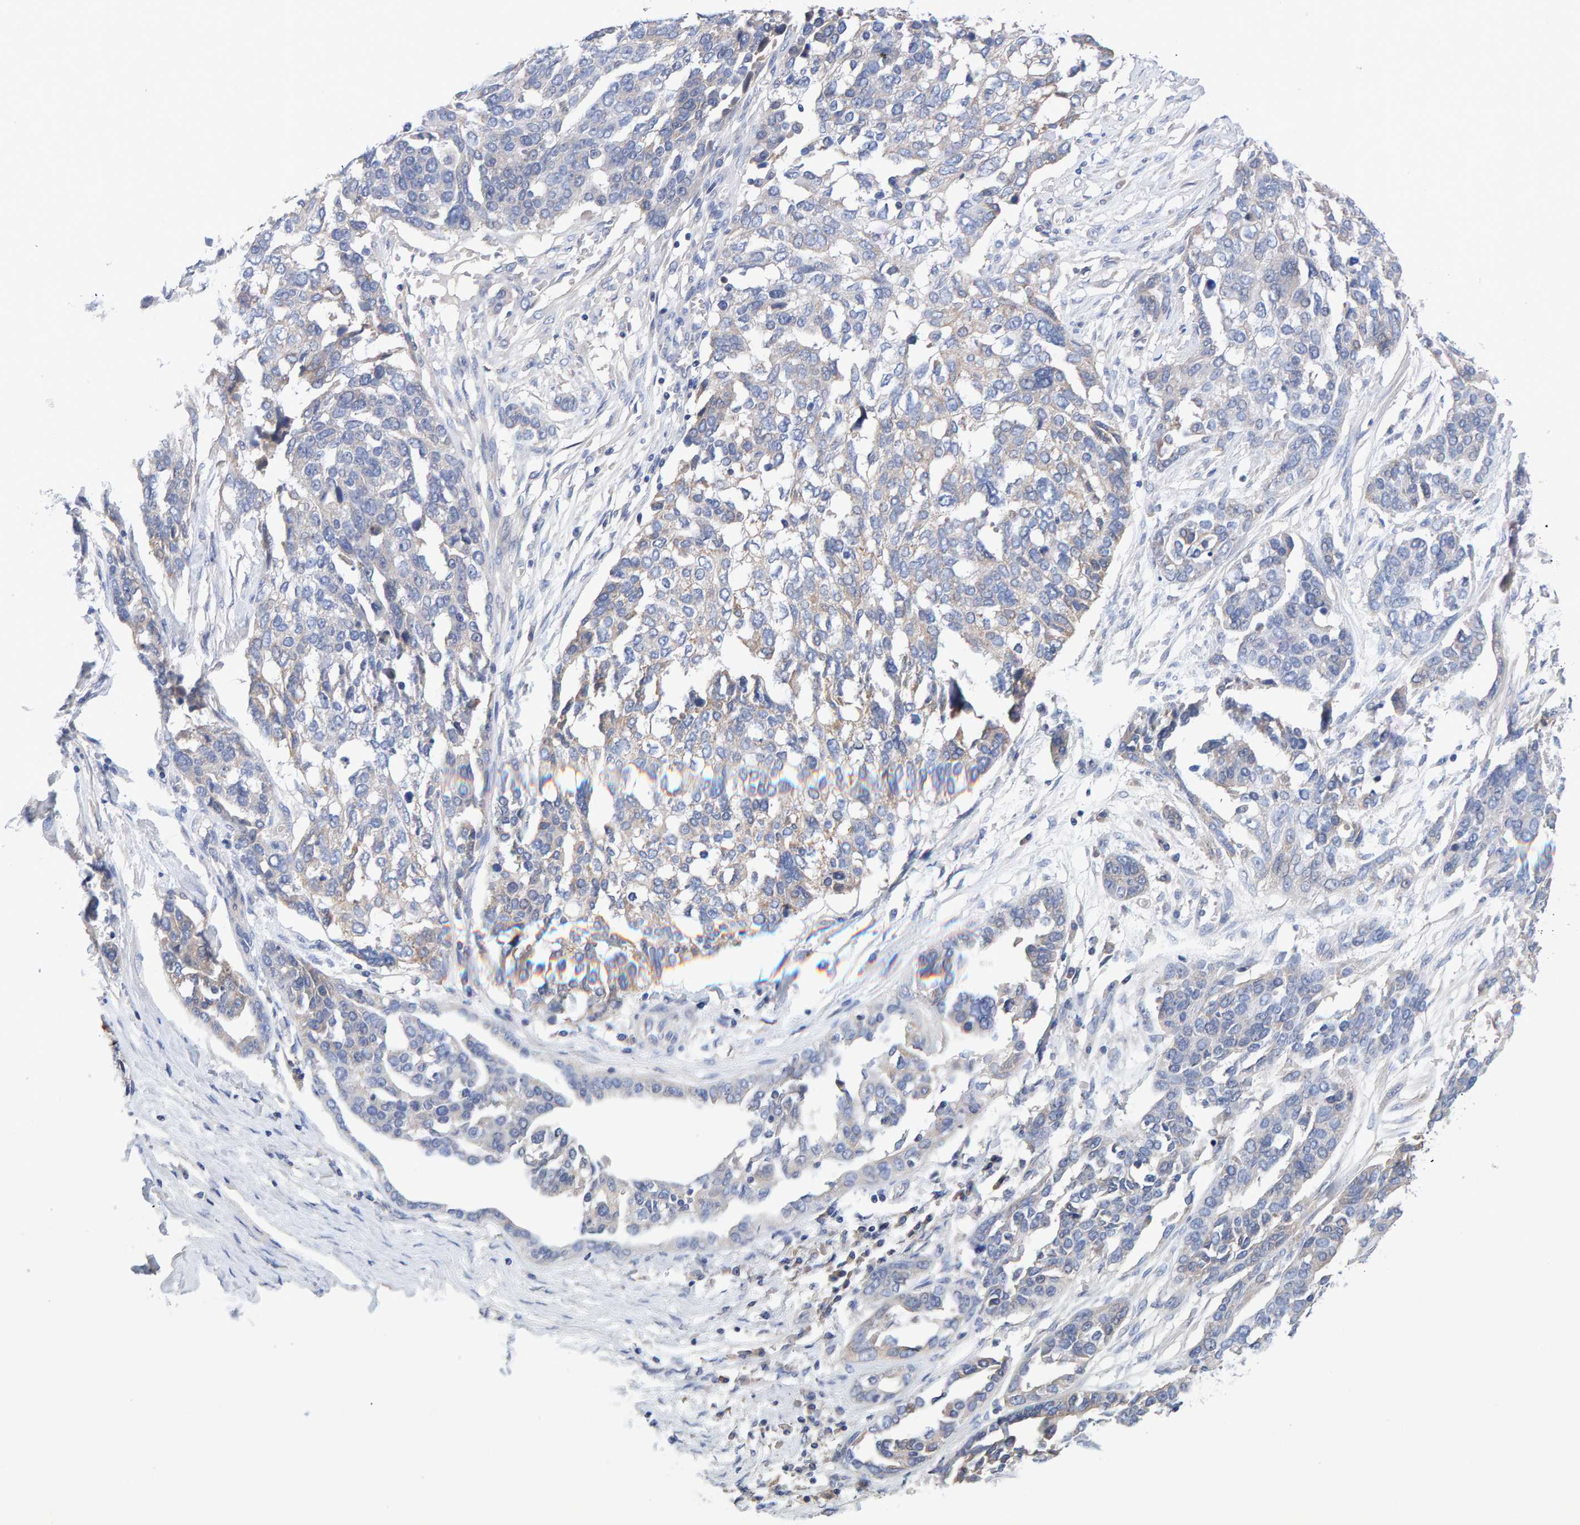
{"staining": {"intensity": "weak", "quantity": "<25%", "location": "cytoplasmic/membranous"}, "tissue": "ovarian cancer", "cell_type": "Tumor cells", "image_type": "cancer", "snomed": [{"axis": "morphology", "description": "Cystadenocarcinoma, serous, NOS"}, {"axis": "topography", "description": "Ovary"}], "caption": "This is a micrograph of immunohistochemistry (IHC) staining of ovarian cancer (serous cystadenocarcinoma), which shows no staining in tumor cells.", "gene": "EFR3A", "patient": {"sex": "female", "age": 79}}